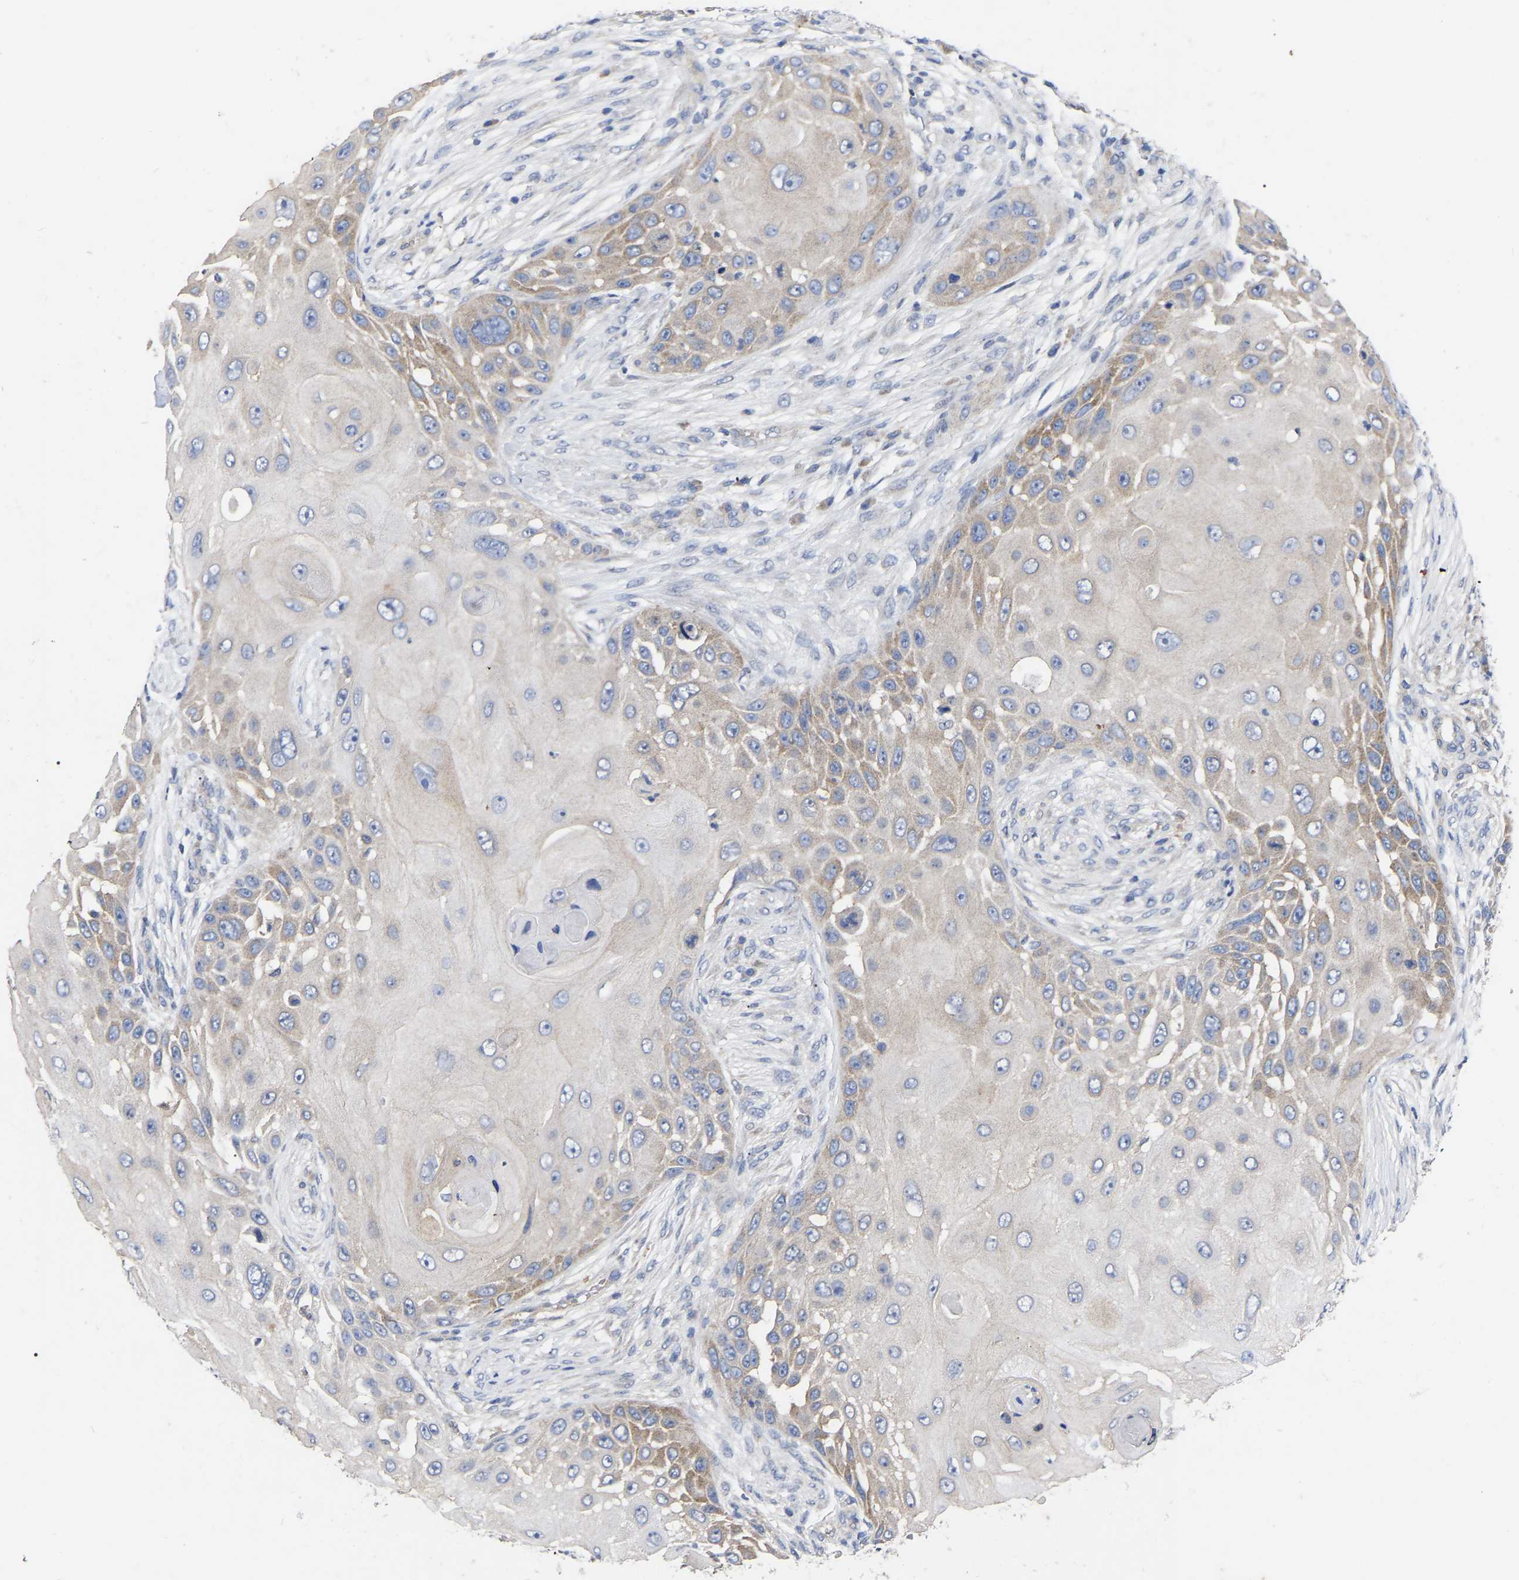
{"staining": {"intensity": "weak", "quantity": "<25%", "location": "cytoplasmic/membranous"}, "tissue": "skin cancer", "cell_type": "Tumor cells", "image_type": "cancer", "snomed": [{"axis": "morphology", "description": "Squamous cell carcinoma, NOS"}, {"axis": "topography", "description": "Skin"}], "caption": "DAB immunohistochemical staining of skin cancer (squamous cell carcinoma) demonstrates no significant positivity in tumor cells.", "gene": "TCP1", "patient": {"sex": "female", "age": 44}}